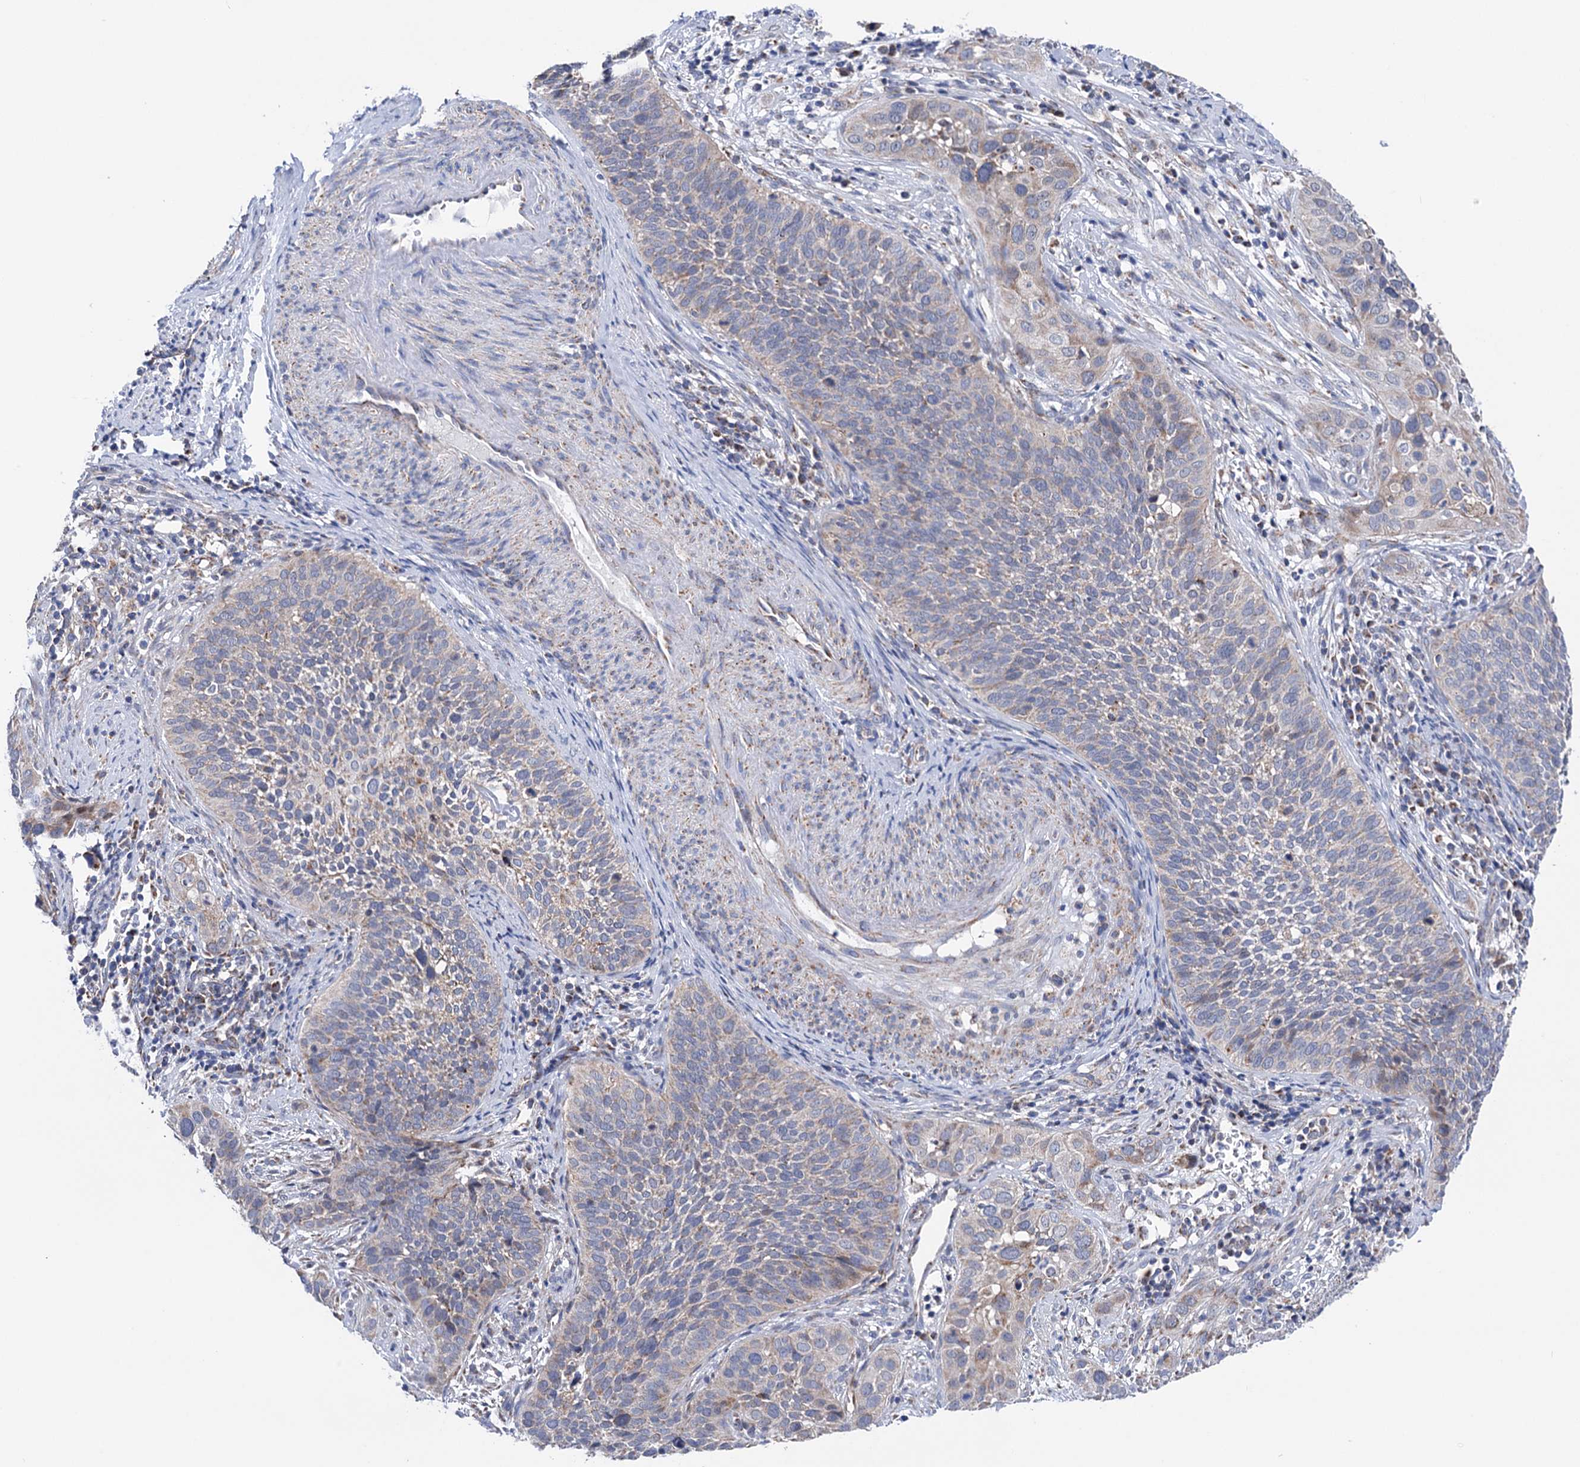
{"staining": {"intensity": "weak", "quantity": "<25%", "location": "cytoplasmic/membranous"}, "tissue": "cervical cancer", "cell_type": "Tumor cells", "image_type": "cancer", "snomed": [{"axis": "morphology", "description": "Squamous cell carcinoma, NOS"}, {"axis": "topography", "description": "Cervix"}], "caption": "IHC photomicrograph of neoplastic tissue: human squamous cell carcinoma (cervical) stained with DAB (3,3'-diaminobenzidine) reveals no significant protein expression in tumor cells. (DAB IHC, high magnification).", "gene": "SUCLA2", "patient": {"sex": "female", "age": 34}}